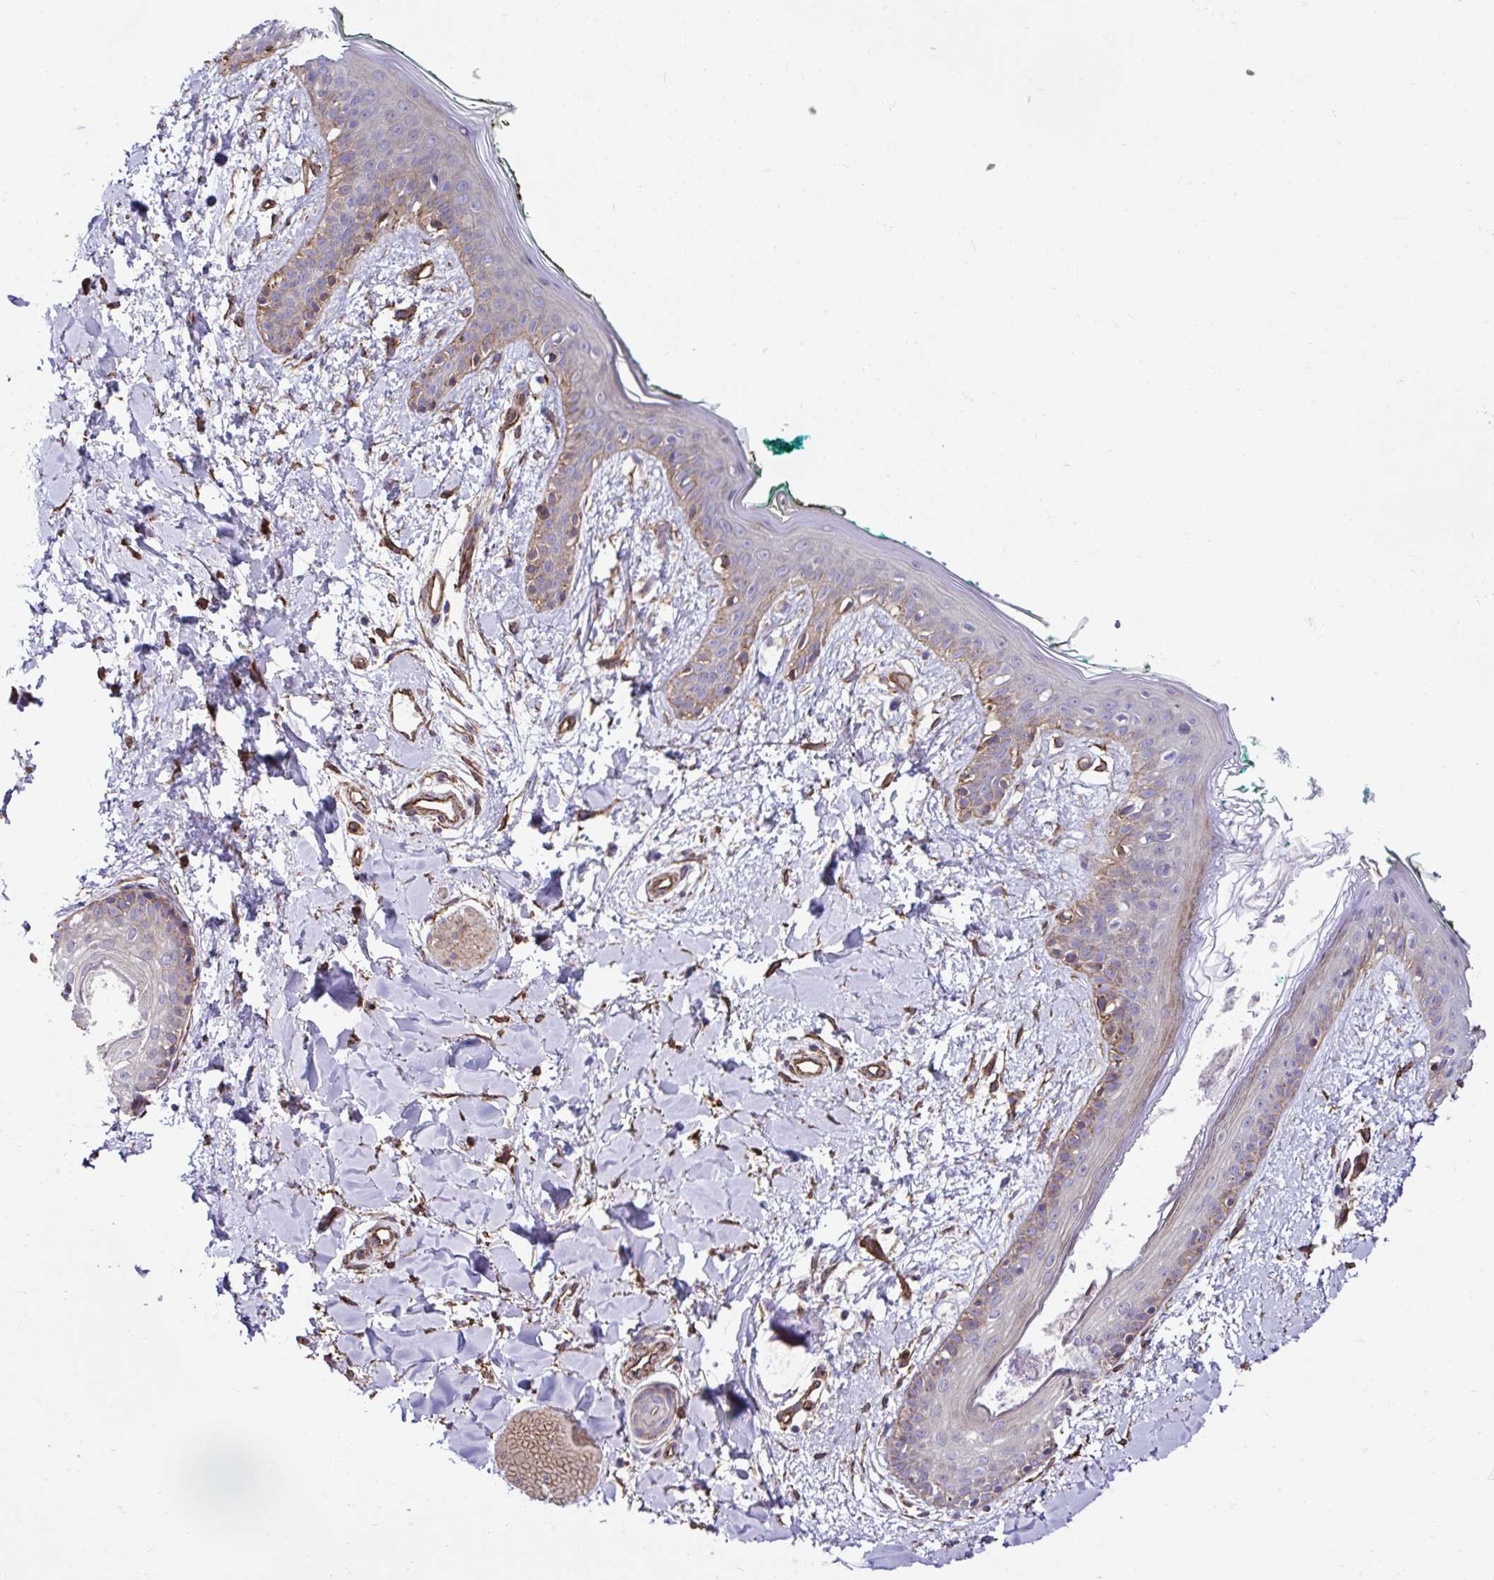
{"staining": {"intensity": "strong", "quantity": ">75%", "location": "cytoplasmic/membranous"}, "tissue": "skin", "cell_type": "Fibroblasts", "image_type": "normal", "snomed": [{"axis": "morphology", "description": "Normal tissue, NOS"}, {"axis": "topography", "description": "Skin"}], "caption": "Strong cytoplasmic/membranous expression for a protein is identified in about >75% of fibroblasts of unremarkable skin using IHC.", "gene": "TRIM52", "patient": {"sex": "female", "age": 34}}